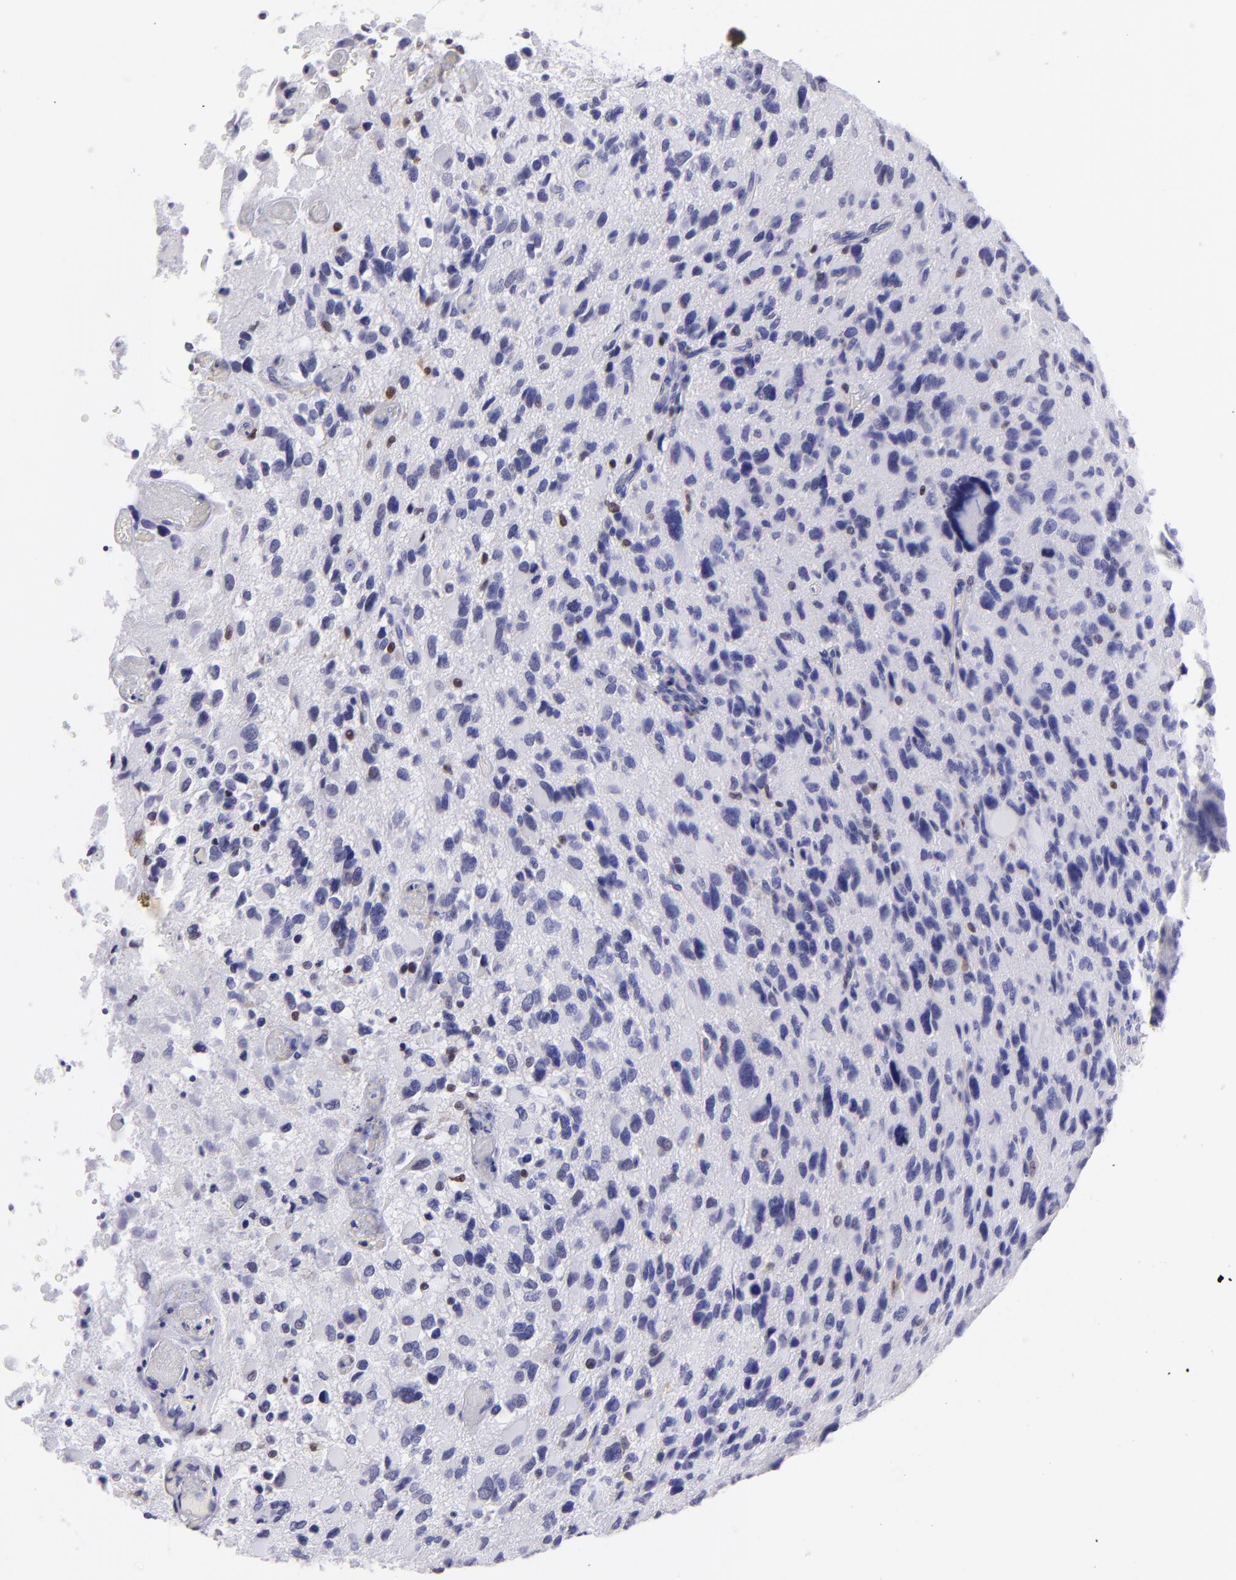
{"staining": {"intensity": "negative", "quantity": "none", "location": "none"}, "tissue": "glioma", "cell_type": "Tumor cells", "image_type": "cancer", "snomed": [{"axis": "morphology", "description": "Glioma, malignant, High grade"}, {"axis": "topography", "description": "Brain"}], "caption": "DAB (3,3'-diaminobenzidine) immunohistochemical staining of glioma reveals no significant expression in tumor cells. (Brightfield microscopy of DAB (3,3'-diaminobenzidine) immunohistochemistry at high magnification).", "gene": "MITF", "patient": {"sex": "male", "age": 69}}